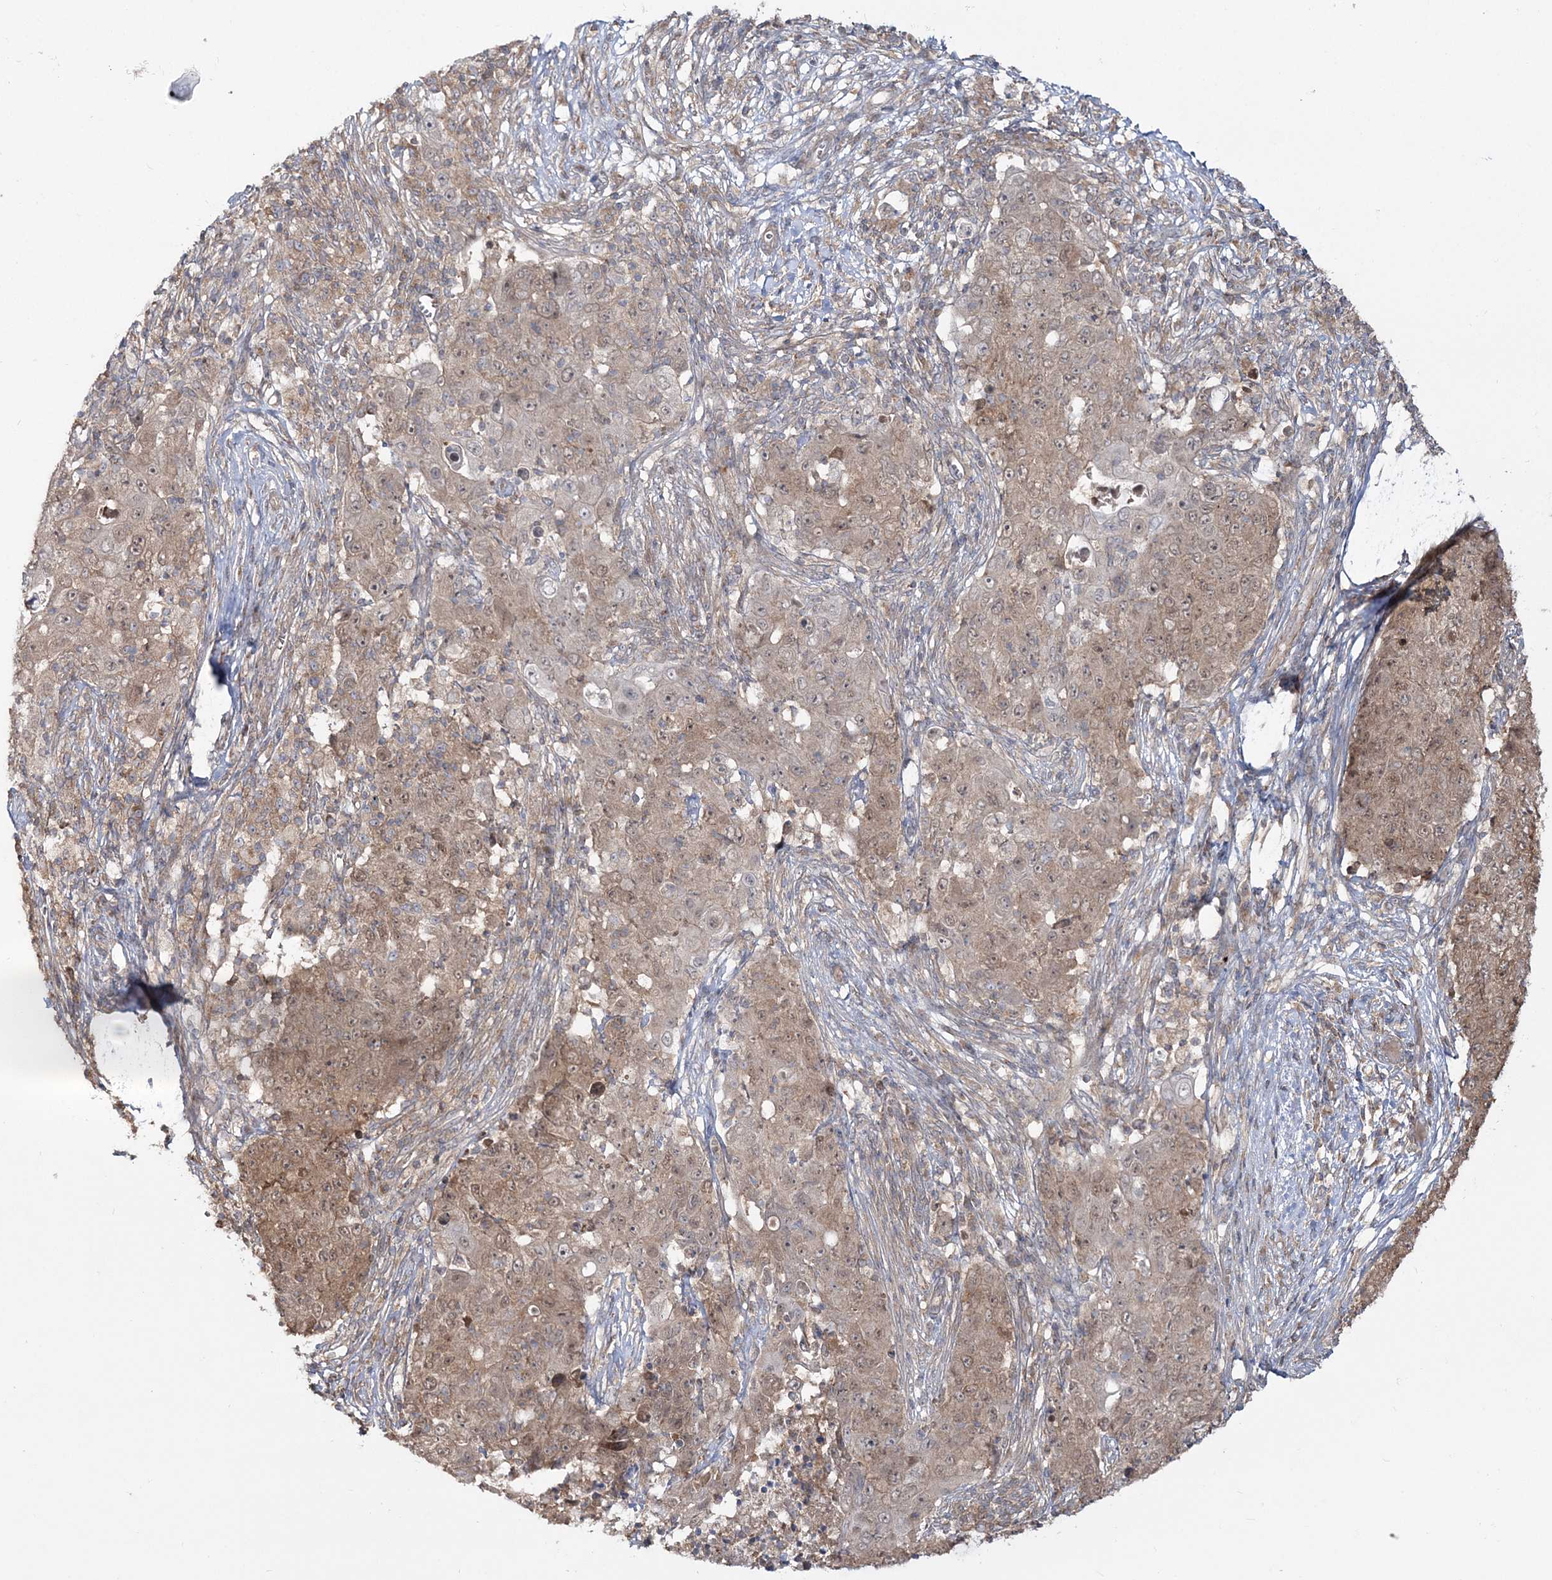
{"staining": {"intensity": "weak", "quantity": ">75%", "location": "cytoplasmic/membranous"}, "tissue": "ovarian cancer", "cell_type": "Tumor cells", "image_type": "cancer", "snomed": [{"axis": "morphology", "description": "Carcinoma, endometroid"}, {"axis": "topography", "description": "Ovary"}], "caption": "The image shows a brown stain indicating the presence of a protein in the cytoplasmic/membranous of tumor cells in ovarian cancer (endometroid carcinoma).", "gene": "MOCS2", "patient": {"sex": "female", "age": 42}}